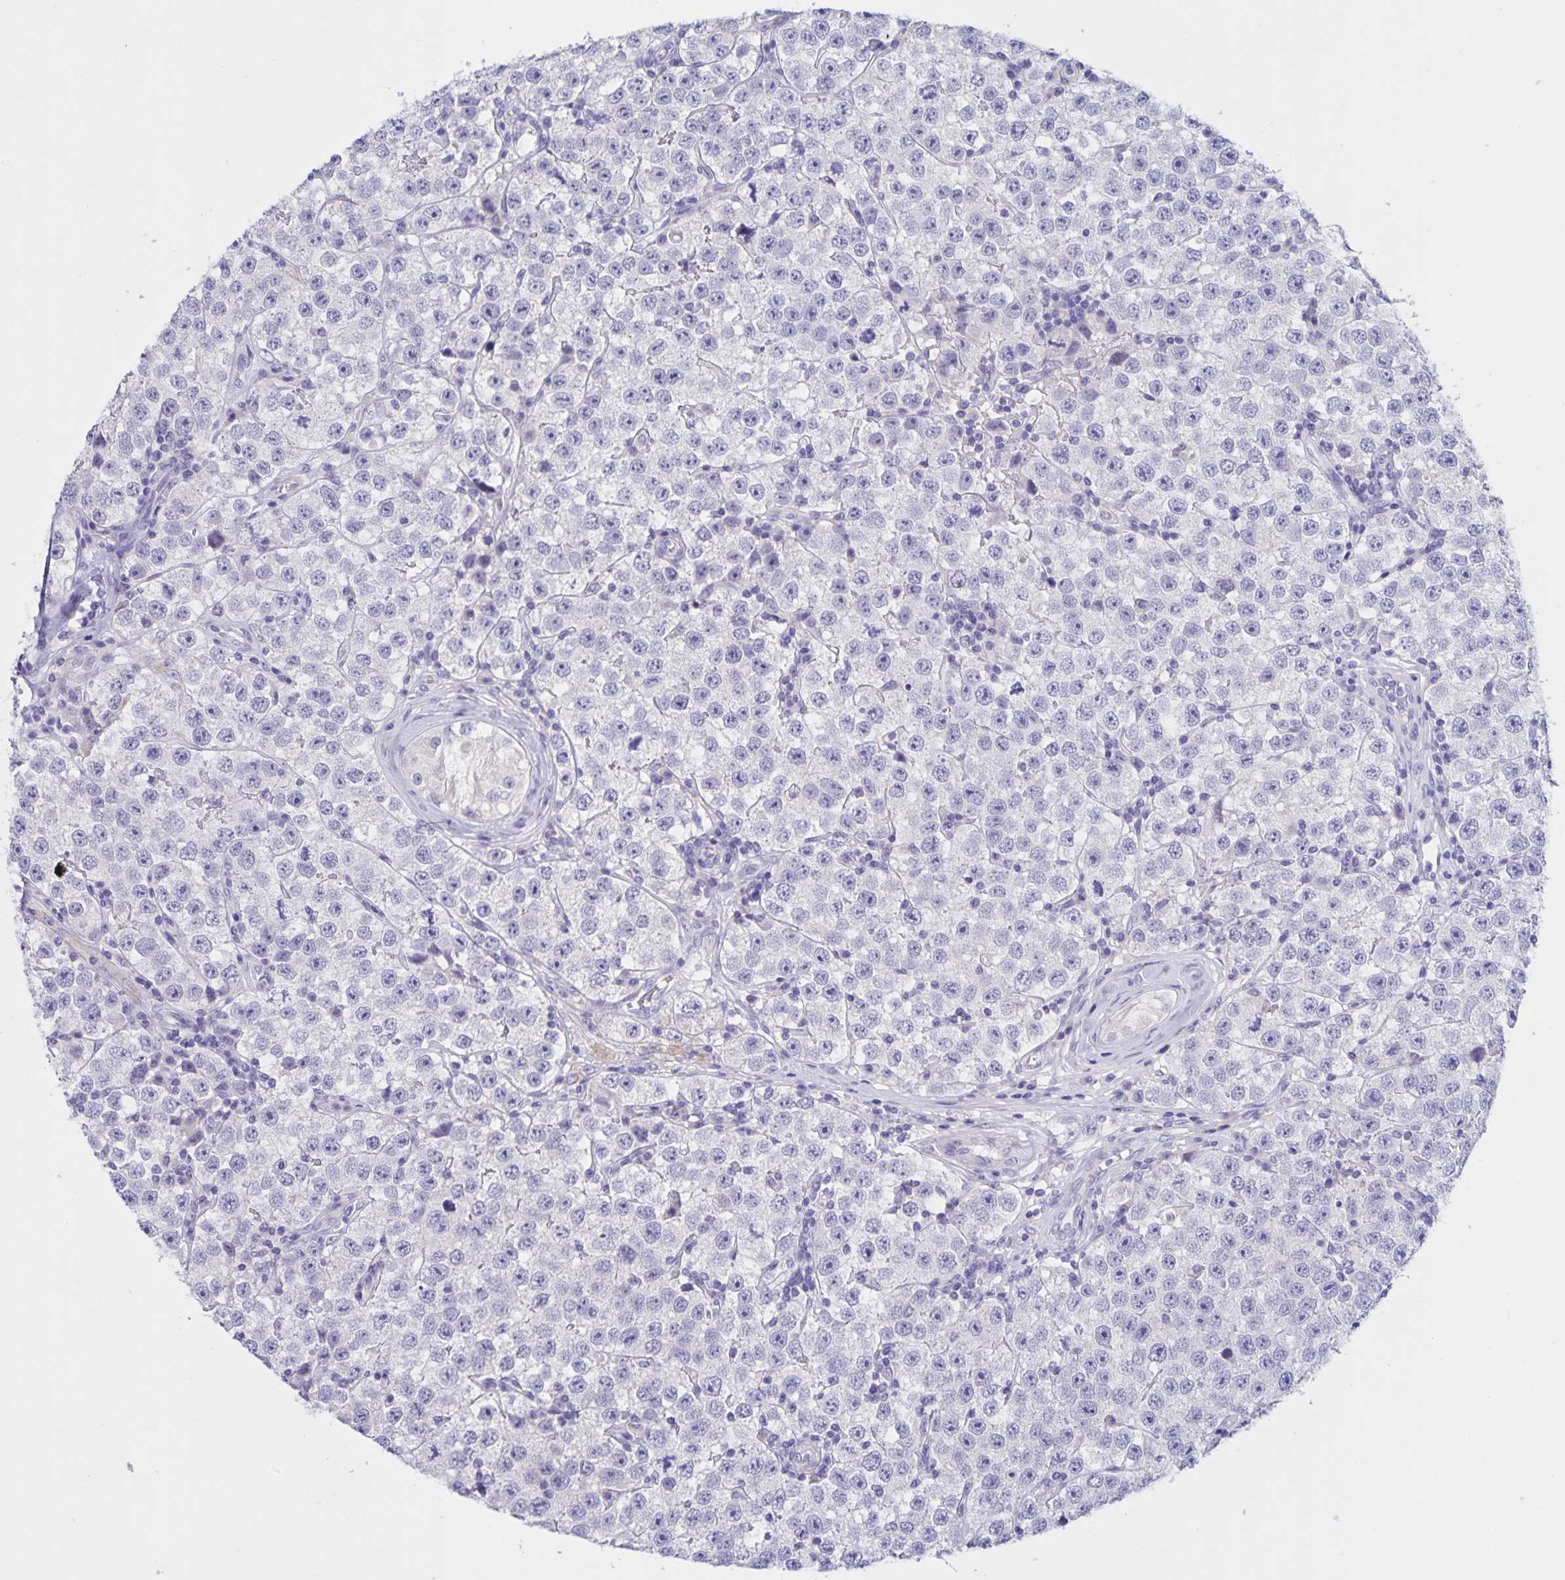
{"staining": {"intensity": "negative", "quantity": "none", "location": "none"}, "tissue": "testis cancer", "cell_type": "Tumor cells", "image_type": "cancer", "snomed": [{"axis": "morphology", "description": "Seminoma, NOS"}, {"axis": "topography", "description": "Testis"}], "caption": "Immunohistochemical staining of human testis cancer exhibits no significant positivity in tumor cells.", "gene": "DMGDH", "patient": {"sex": "male", "age": 34}}